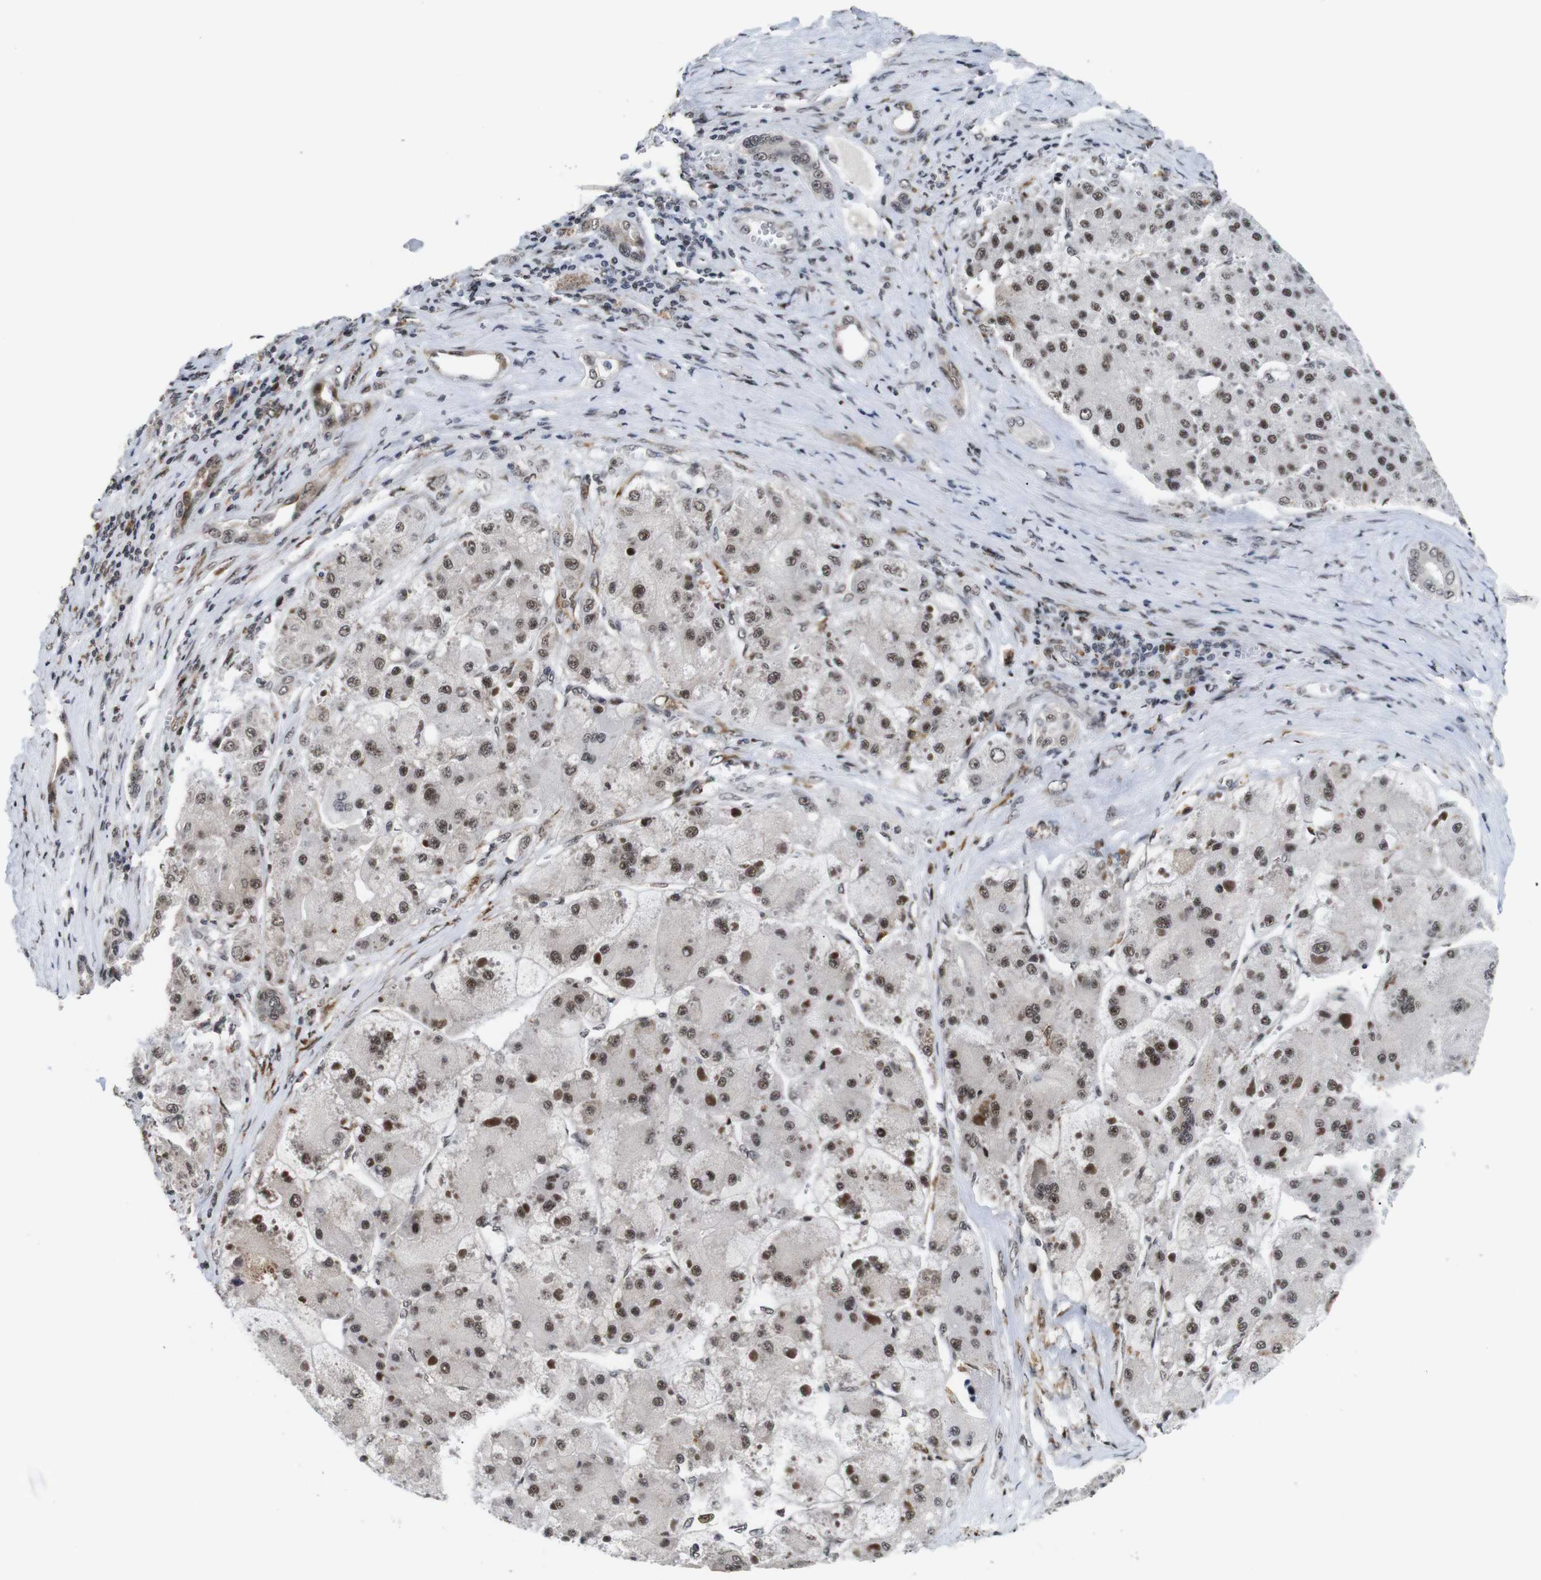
{"staining": {"intensity": "moderate", "quantity": ">75%", "location": "nuclear"}, "tissue": "liver cancer", "cell_type": "Tumor cells", "image_type": "cancer", "snomed": [{"axis": "morphology", "description": "Carcinoma, Hepatocellular, NOS"}, {"axis": "topography", "description": "Liver"}], "caption": "A brown stain labels moderate nuclear positivity of a protein in liver cancer (hepatocellular carcinoma) tumor cells.", "gene": "EIF4G1", "patient": {"sex": "female", "age": 73}}